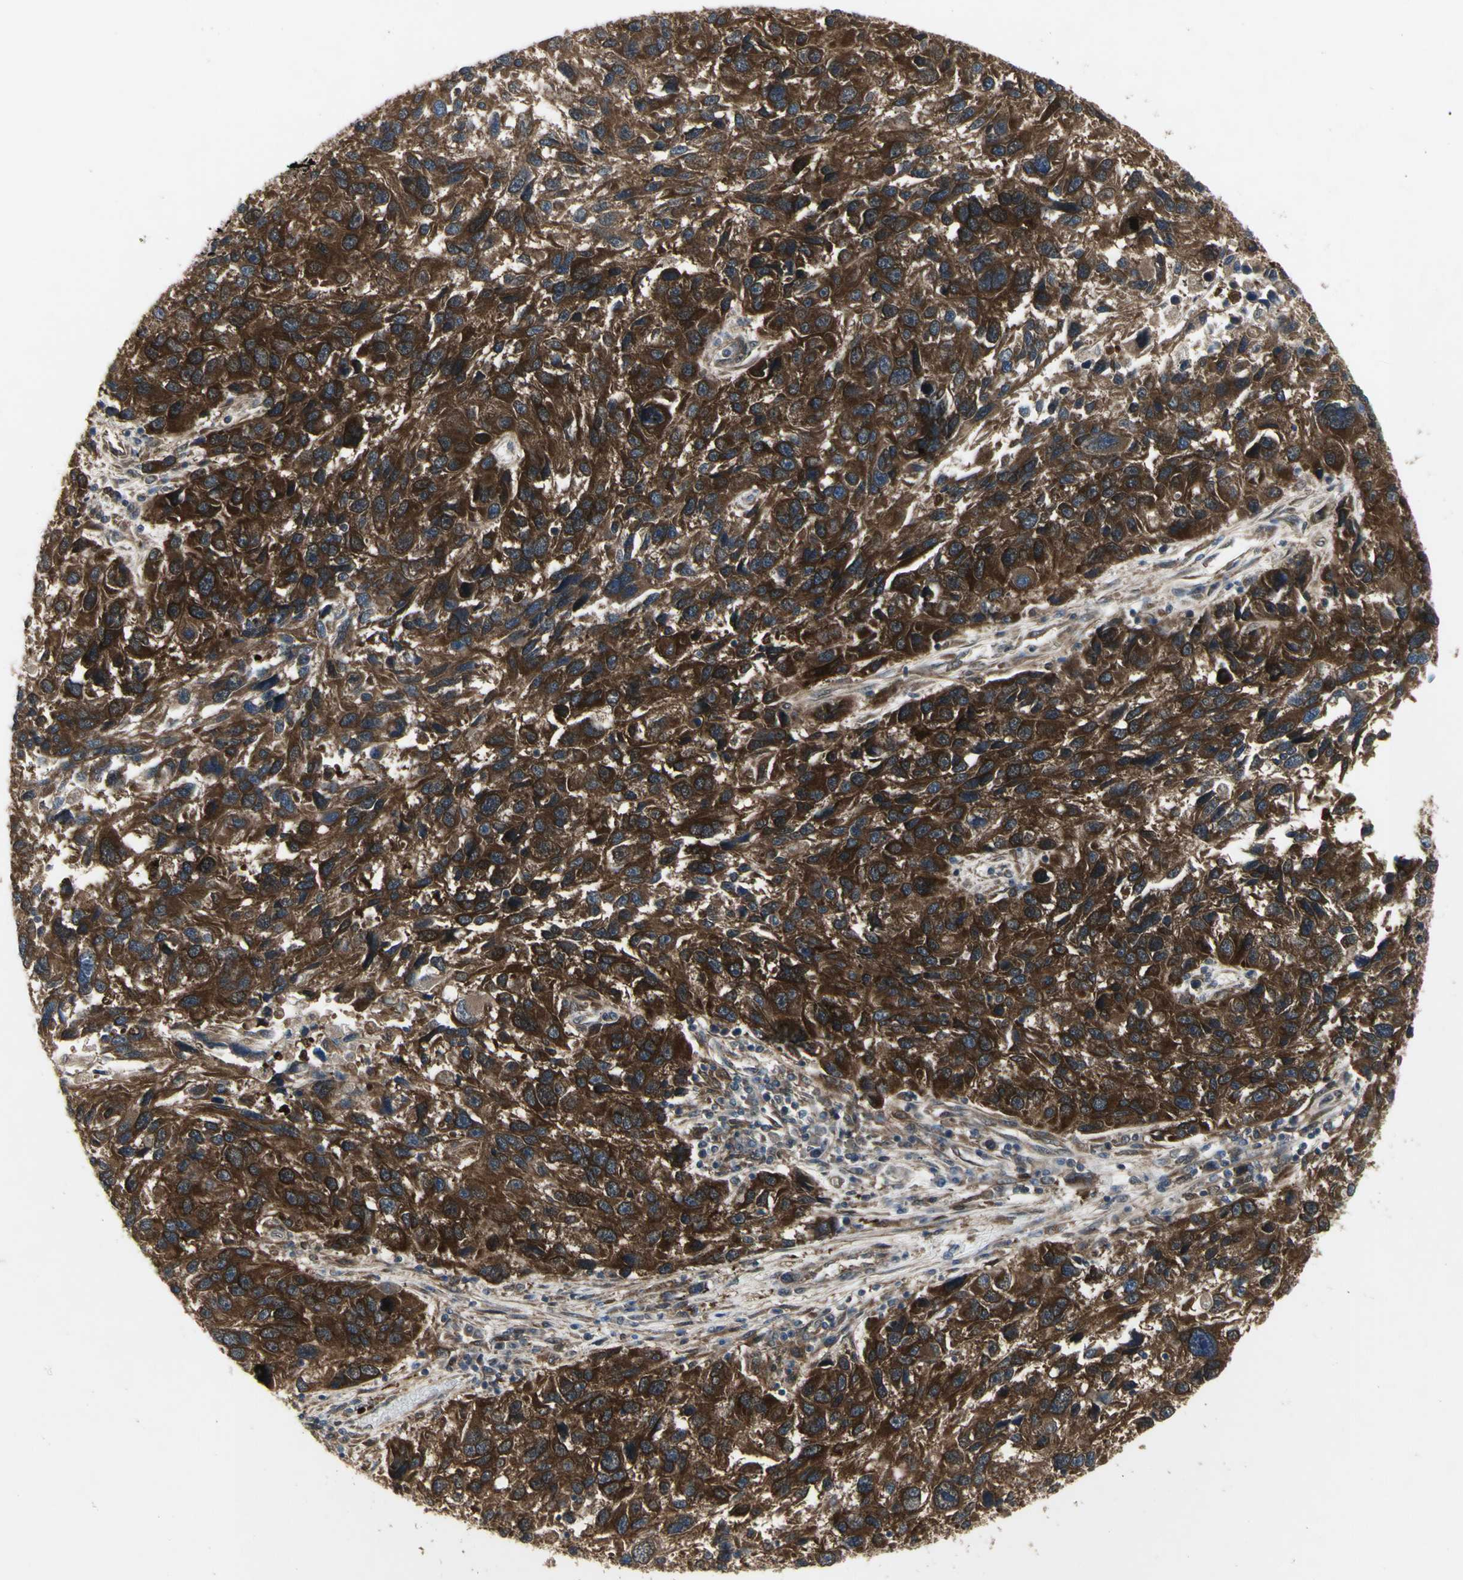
{"staining": {"intensity": "strong", "quantity": ">75%", "location": "cytoplasmic/membranous"}, "tissue": "melanoma", "cell_type": "Tumor cells", "image_type": "cancer", "snomed": [{"axis": "morphology", "description": "Malignant melanoma, NOS"}, {"axis": "topography", "description": "Skin"}], "caption": "Protein analysis of malignant melanoma tissue exhibits strong cytoplasmic/membranous positivity in about >75% of tumor cells.", "gene": "CHURC1-FNTB", "patient": {"sex": "male", "age": 53}}